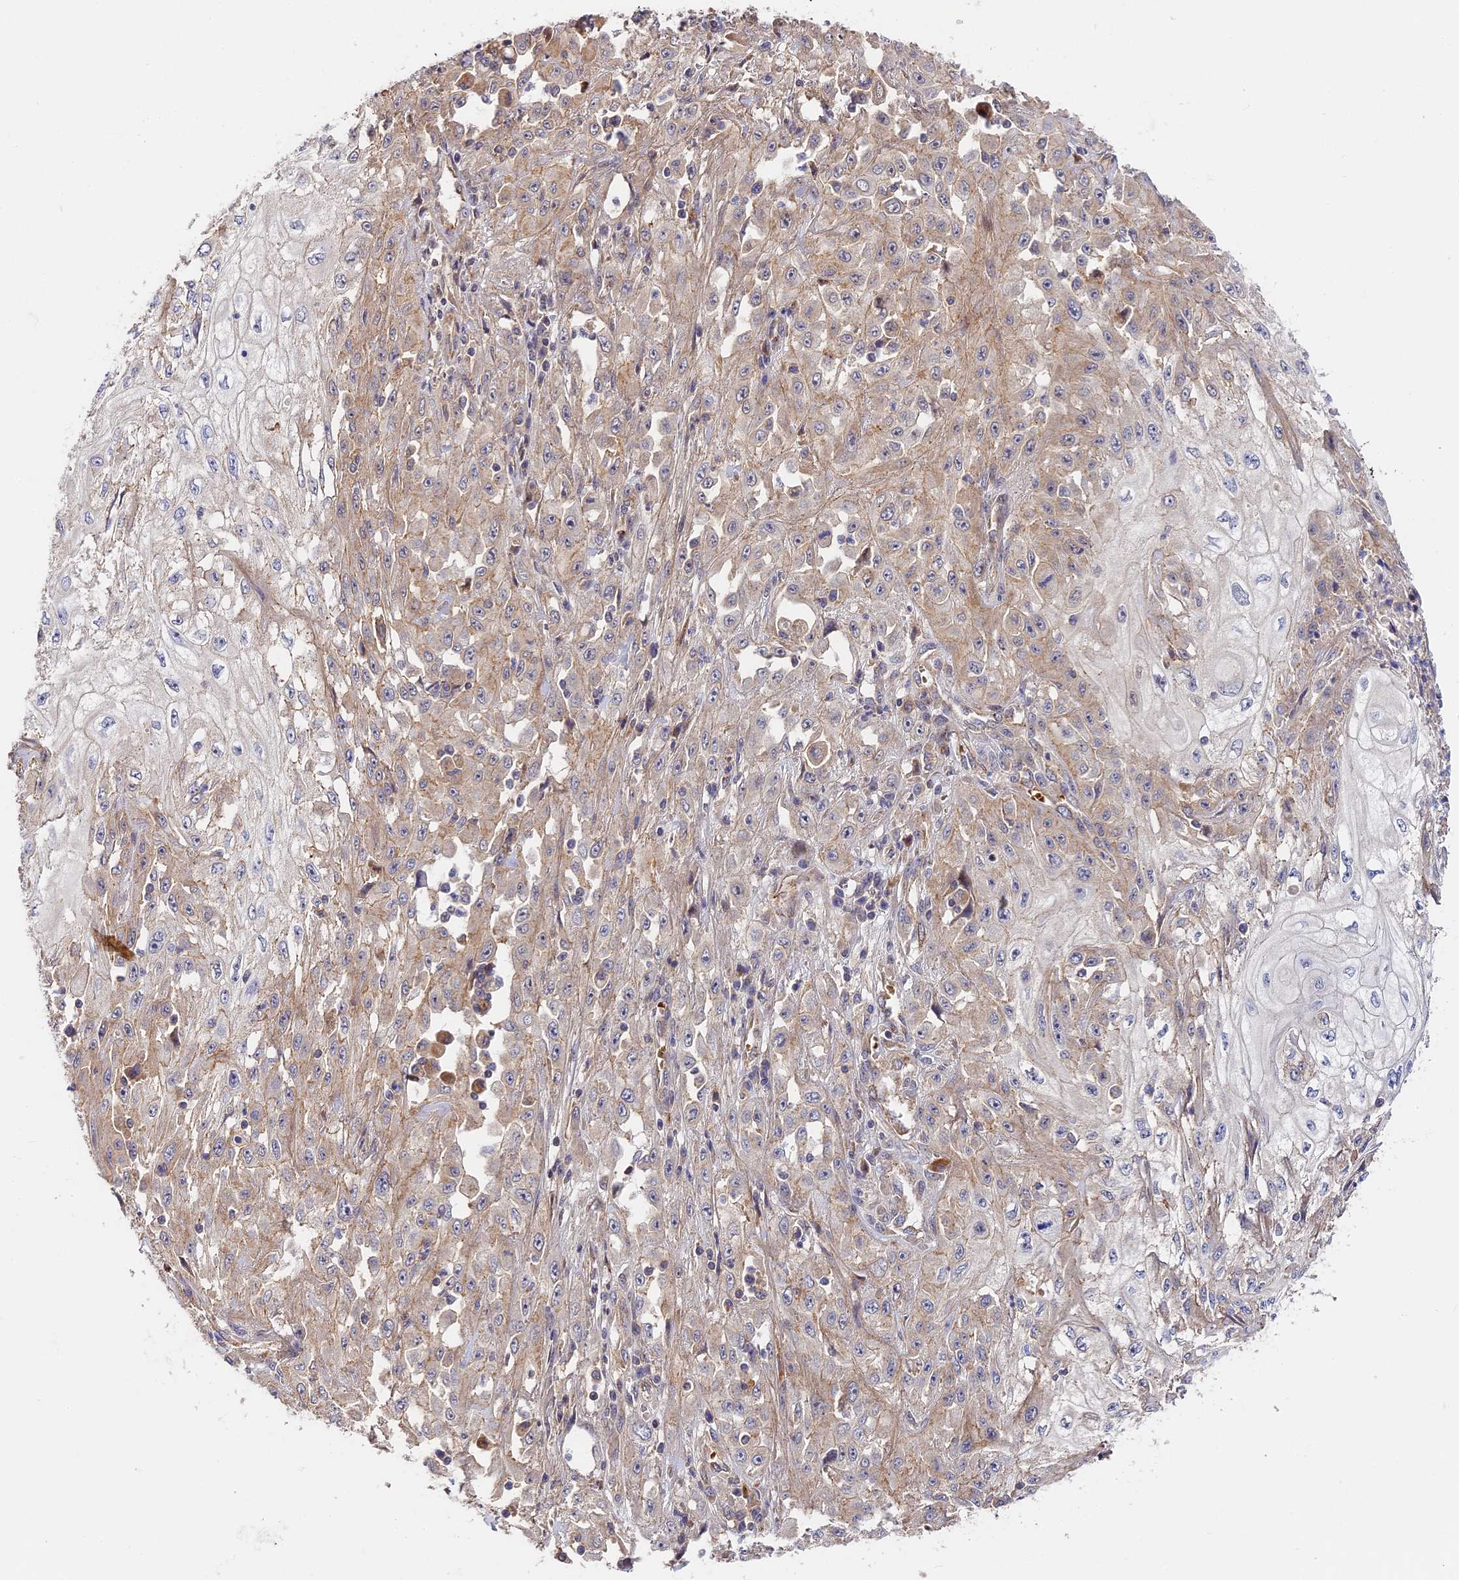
{"staining": {"intensity": "weak", "quantity": "<25%", "location": "cytoplasmic/membranous"}, "tissue": "skin cancer", "cell_type": "Tumor cells", "image_type": "cancer", "snomed": [{"axis": "morphology", "description": "Squamous cell carcinoma, NOS"}, {"axis": "morphology", "description": "Squamous cell carcinoma, metastatic, NOS"}, {"axis": "topography", "description": "Skin"}, {"axis": "topography", "description": "Lymph node"}], "caption": "Immunohistochemistry histopathology image of neoplastic tissue: skin cancer (metastatic squamous cell carcinoma) stained with DAB displays no significant protein staining in tumor cells.", "gene": "MISP3", "patient": {"sex": "male", "age": 75}}